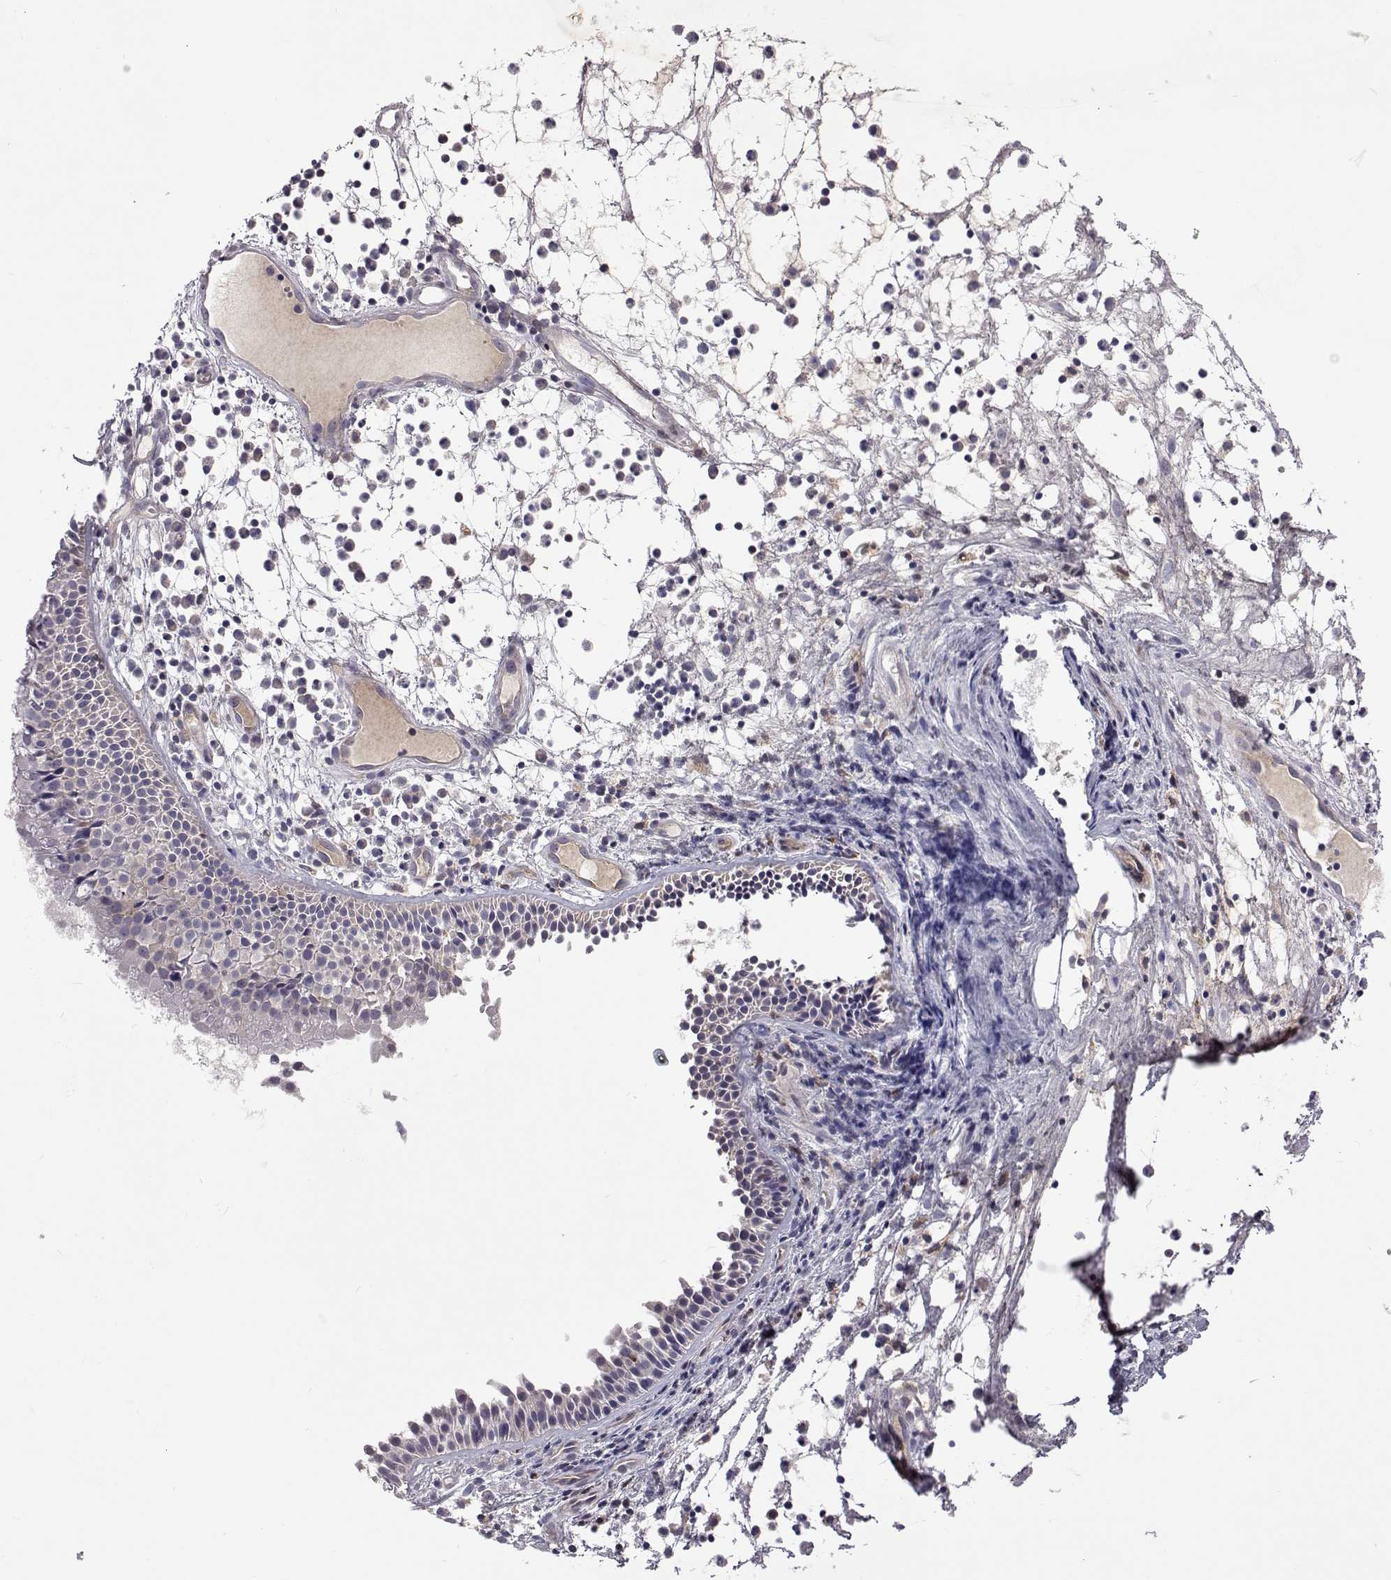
{"staining": {"intensity": "negative", "quantity": "none", "location": "none"}, "tissue": "nasopharynx", "cell_type": "Respiratory epithelial cells", "image_type": "normal", "snomed": [{"axis": "morphology", "description": "Normal tissue, NOS"}, {"axis": "topography", "description": "Nasopharynx"}], "caption": "This is a histopathology image of immunohistochemistry (IHC) staining of unremarkable nasopharynx, which shows no expression in respiratory epithelial cells.", "gene": "TCF15", "patient": {"sex": "male", "age": 31}}